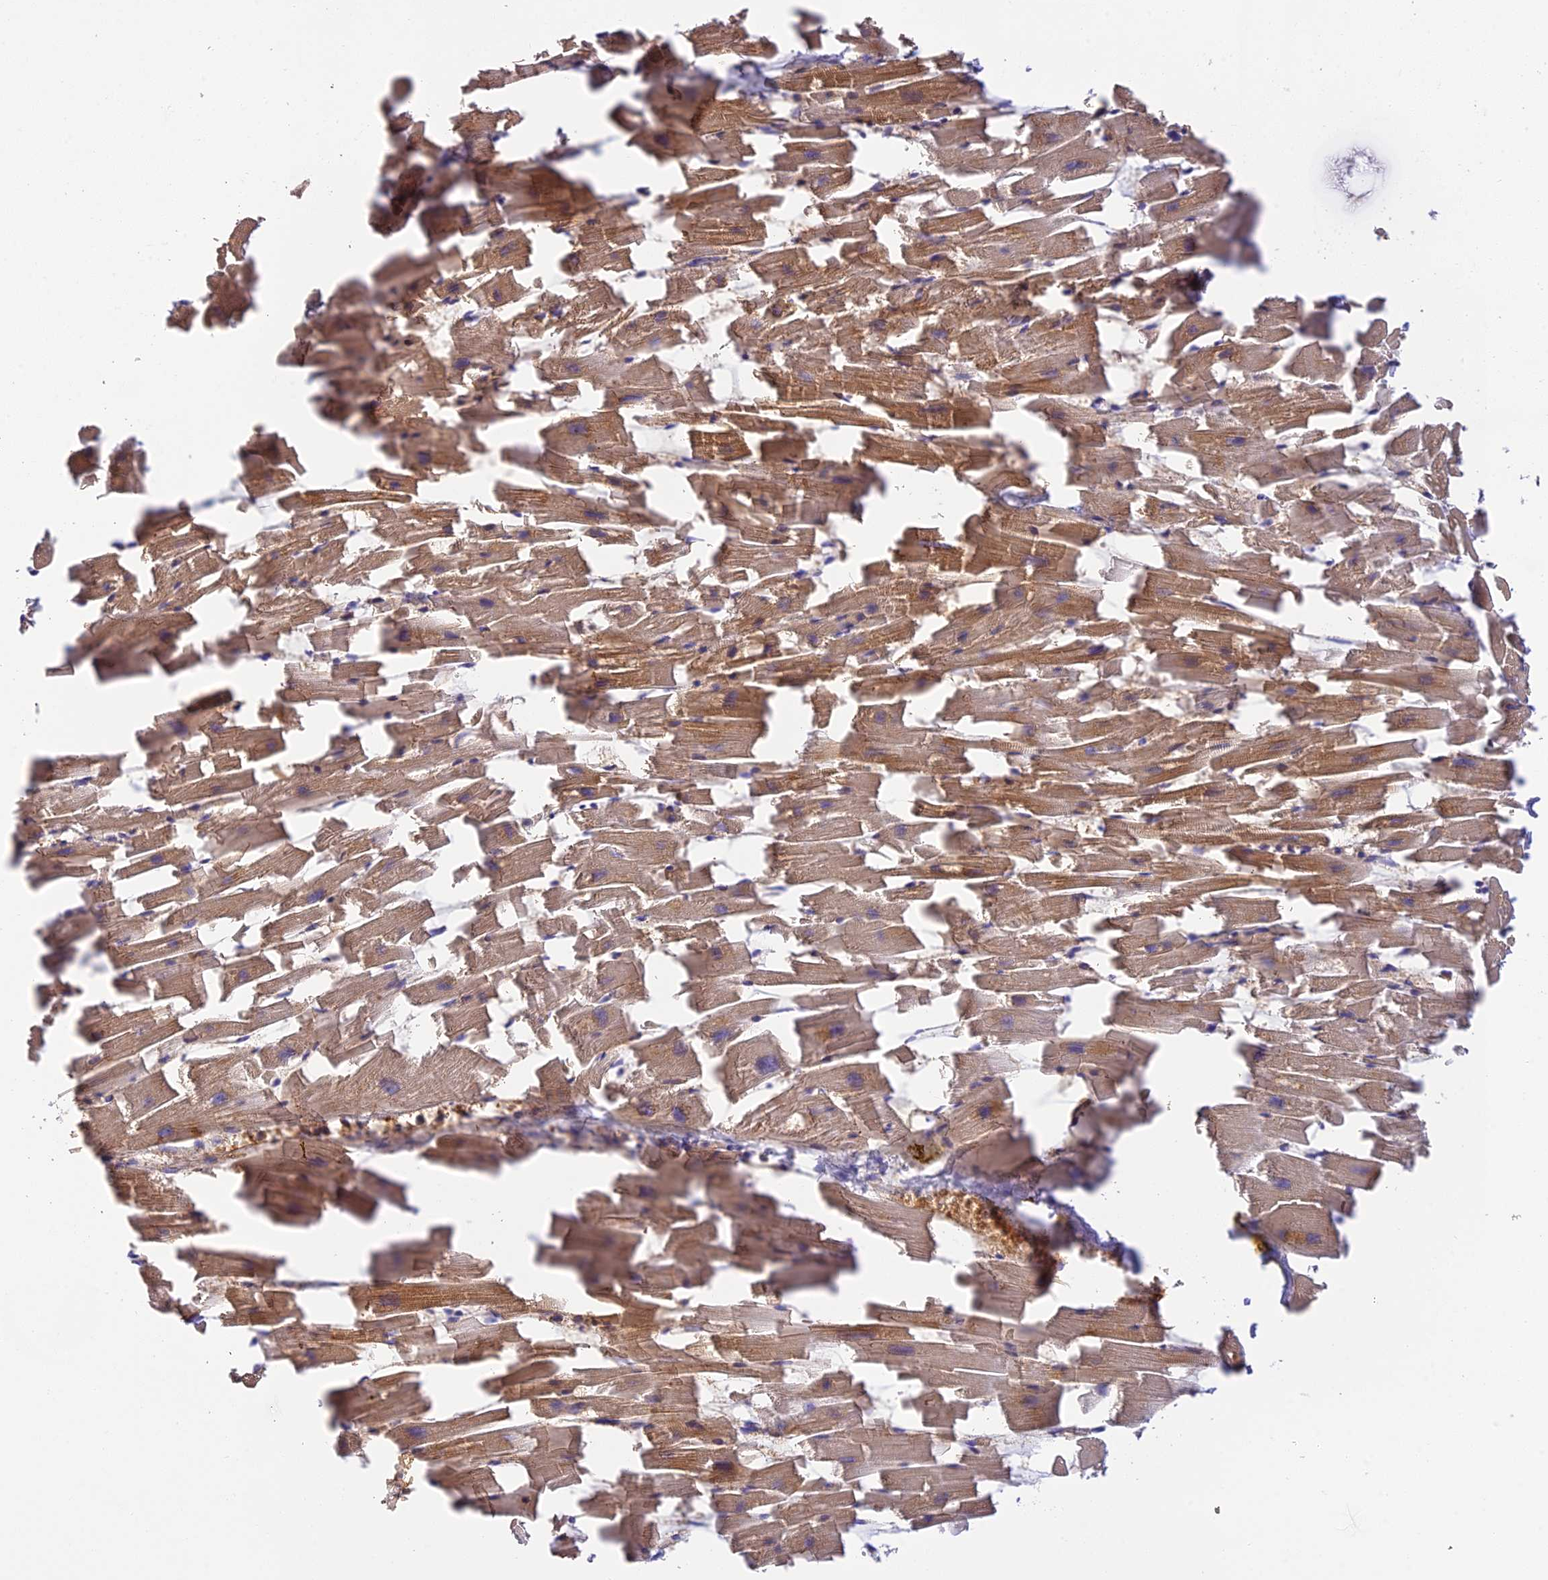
{"staining": {"intensity": "strong", "quantity": ">75%", "location": "cytoplasmic/membranous"}, "tissue": "heart muscle", "cell_type": "Cardiomyocytes", "image_type": "normal", "snomed": [{"axis": "morphology", "description": "Normal tissue, NOS"}, {"axis": "topography", "description": "Heart"}], "caption": "Strong cytoplasmic/membranous positivity is identified in approximately >75% of cardiomyocytes in normal heart muscle.", "gene": "HDHD2", "patient": {"sex": "female", "age": 64}}